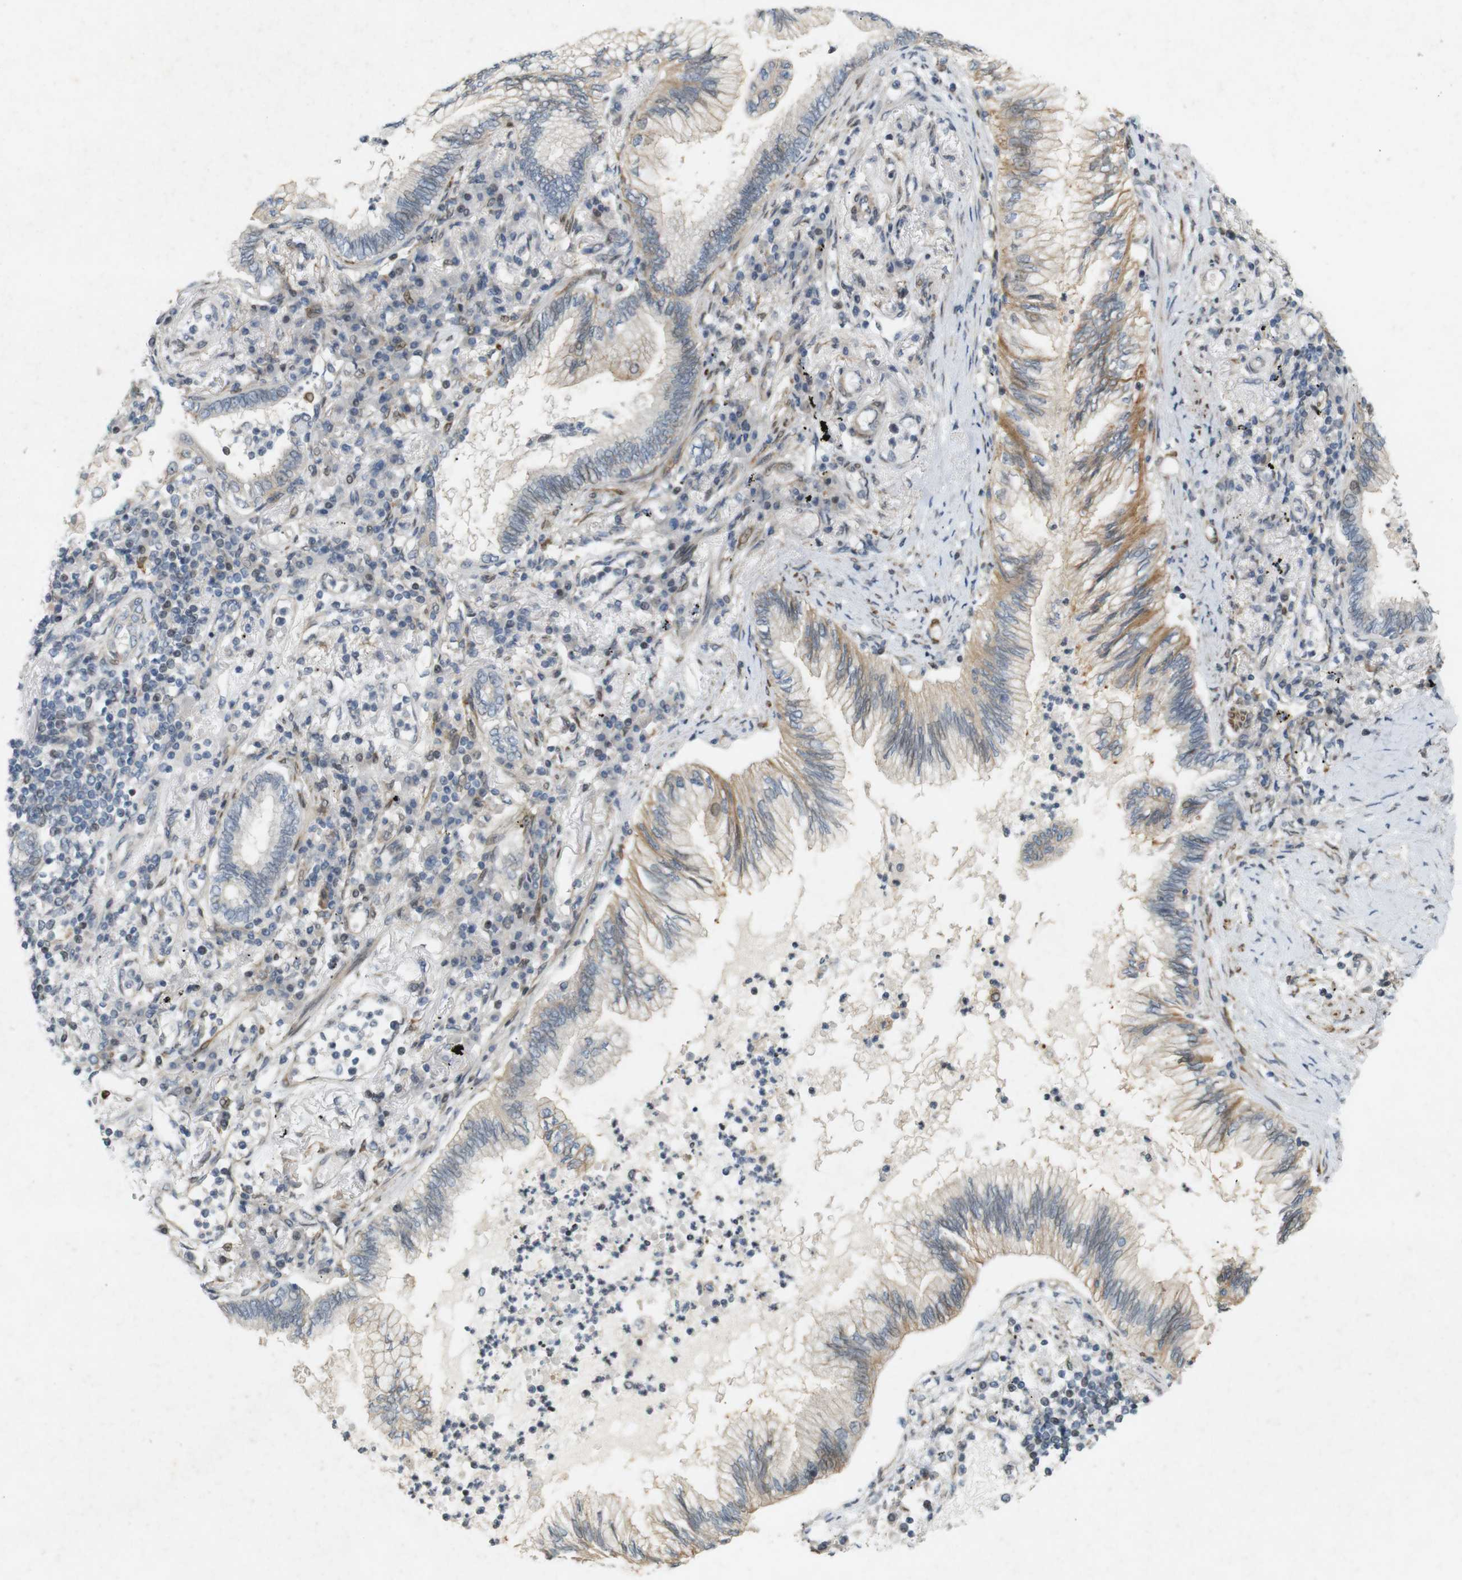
{"staining": {"intensity": "moderate", "quantity": "25%-75%", "location": "cytoplasmic/membranous"}, "tissue": "lung cancer", "cell_type": "Tumor cells", "image_type": "cancer", "snomed": [{"axis": "morphology", "description": "Normal tissue, NOS"}, {"axis": "morphology", "description": "Adenocarcinoma, NOS"}, {"axis": "topography", "description": "Bronchus"}, {"axis": "topography", "description": "Lung"}], "caption": "A photomicrograph of adenocarcinoma (lung) stained for a protein exhibits moderate cytoplasmic/membranous brown staining in tumor cells.", "gene": "PPP1R14A", "patient": {"sex": "female", "age": 70}}